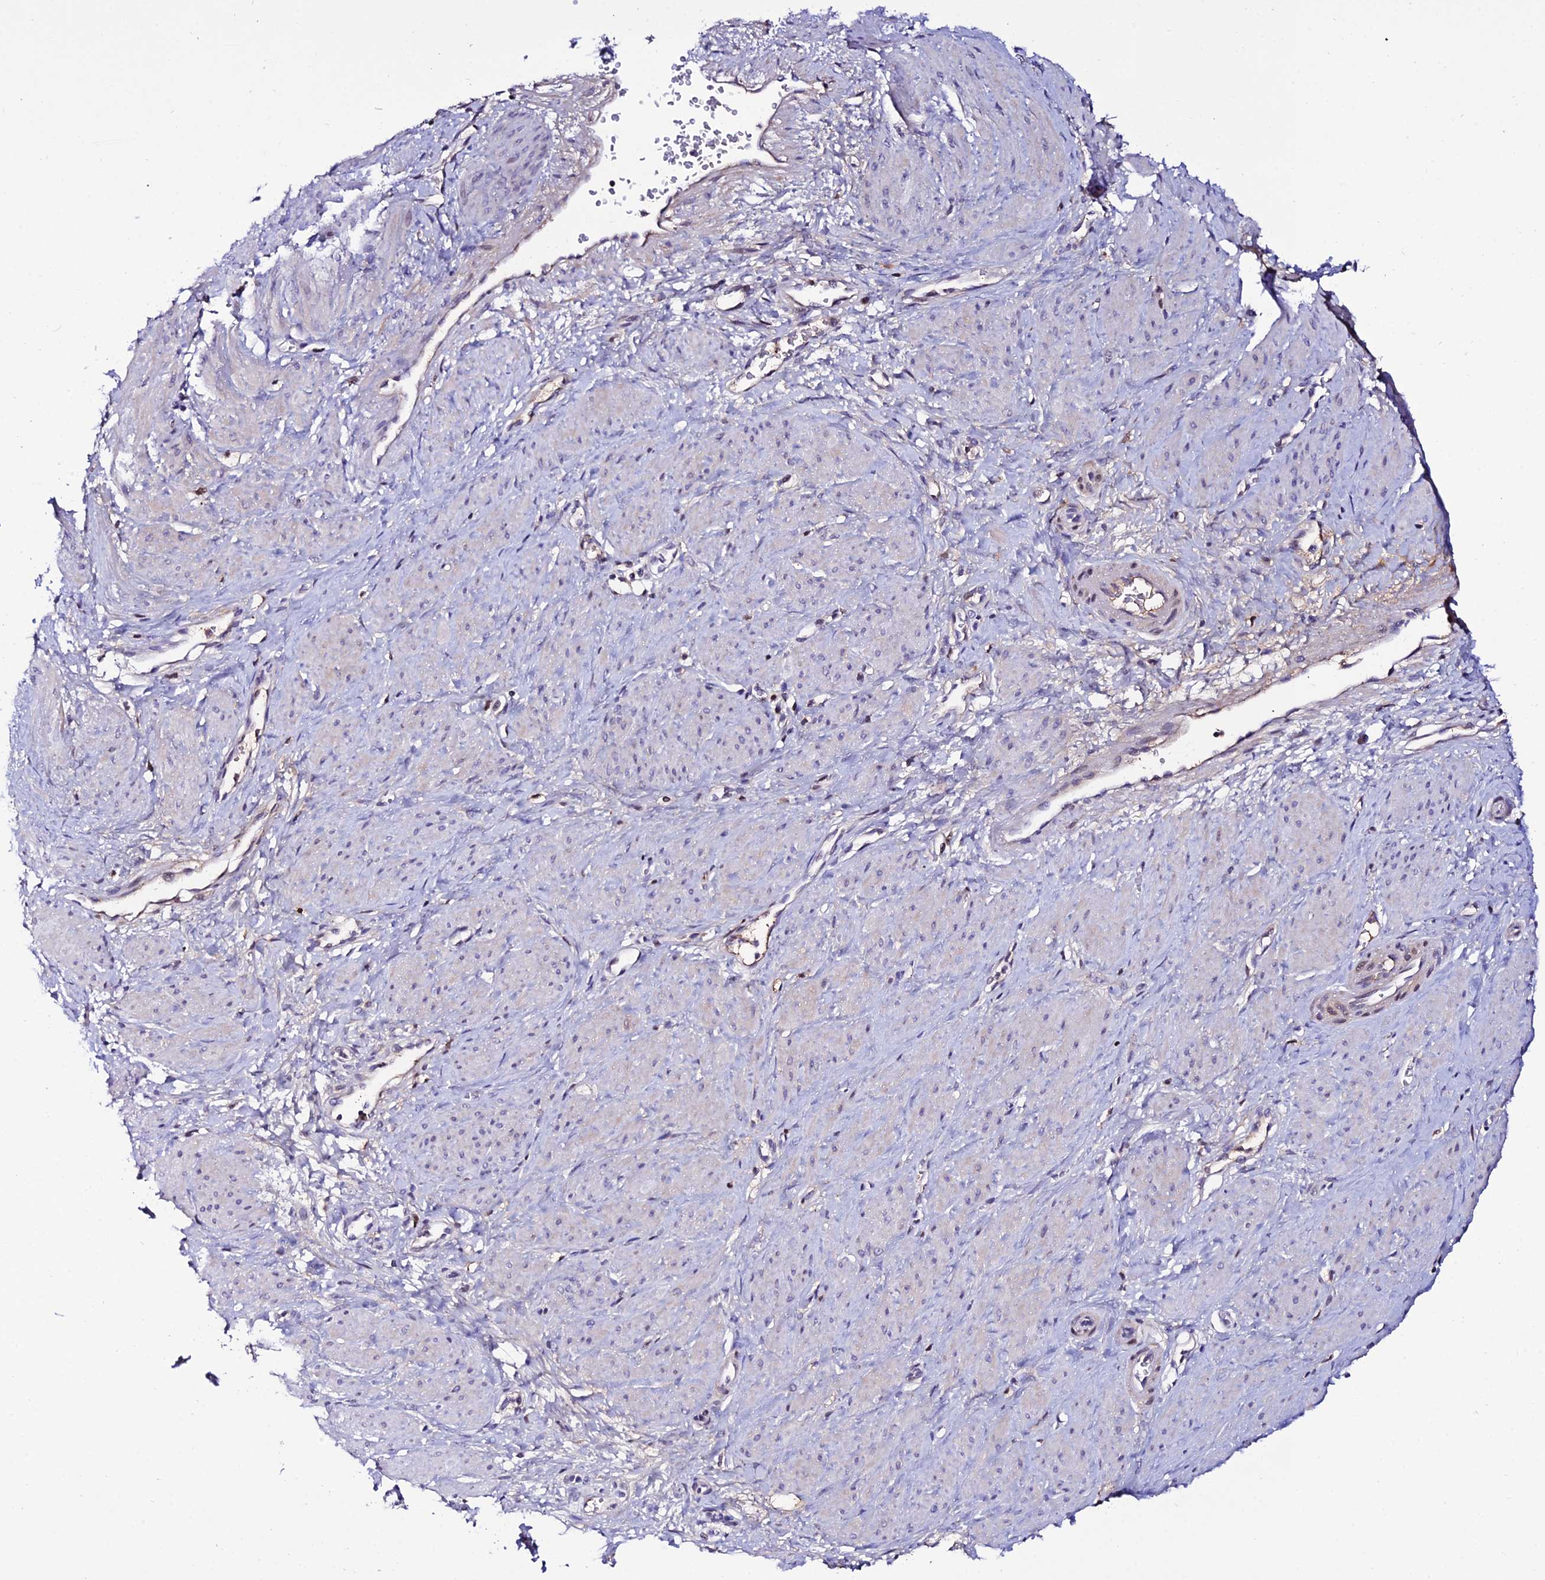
{"staining": {"intensity": "negative", "quantity": "none", "location": "none"}, "tissue": "smooth muscle", "cell_type": "Smooth muscle cells", "image_type": "normal", "snomed": [{"axis": "morphology", "description": "Normal tissue, NOS"}, {"axis": "topography", "description": "Smooth muscle"}, {"axis": "topography", "description": "Uterus"}], "caption": "The immunohistochemistry (IHC) photomicrograph has no significant positivity in smooth muscle cells of smooth muscle.", "gene": "DEFB132", "patient": {"sex": "female", "age": 39}}